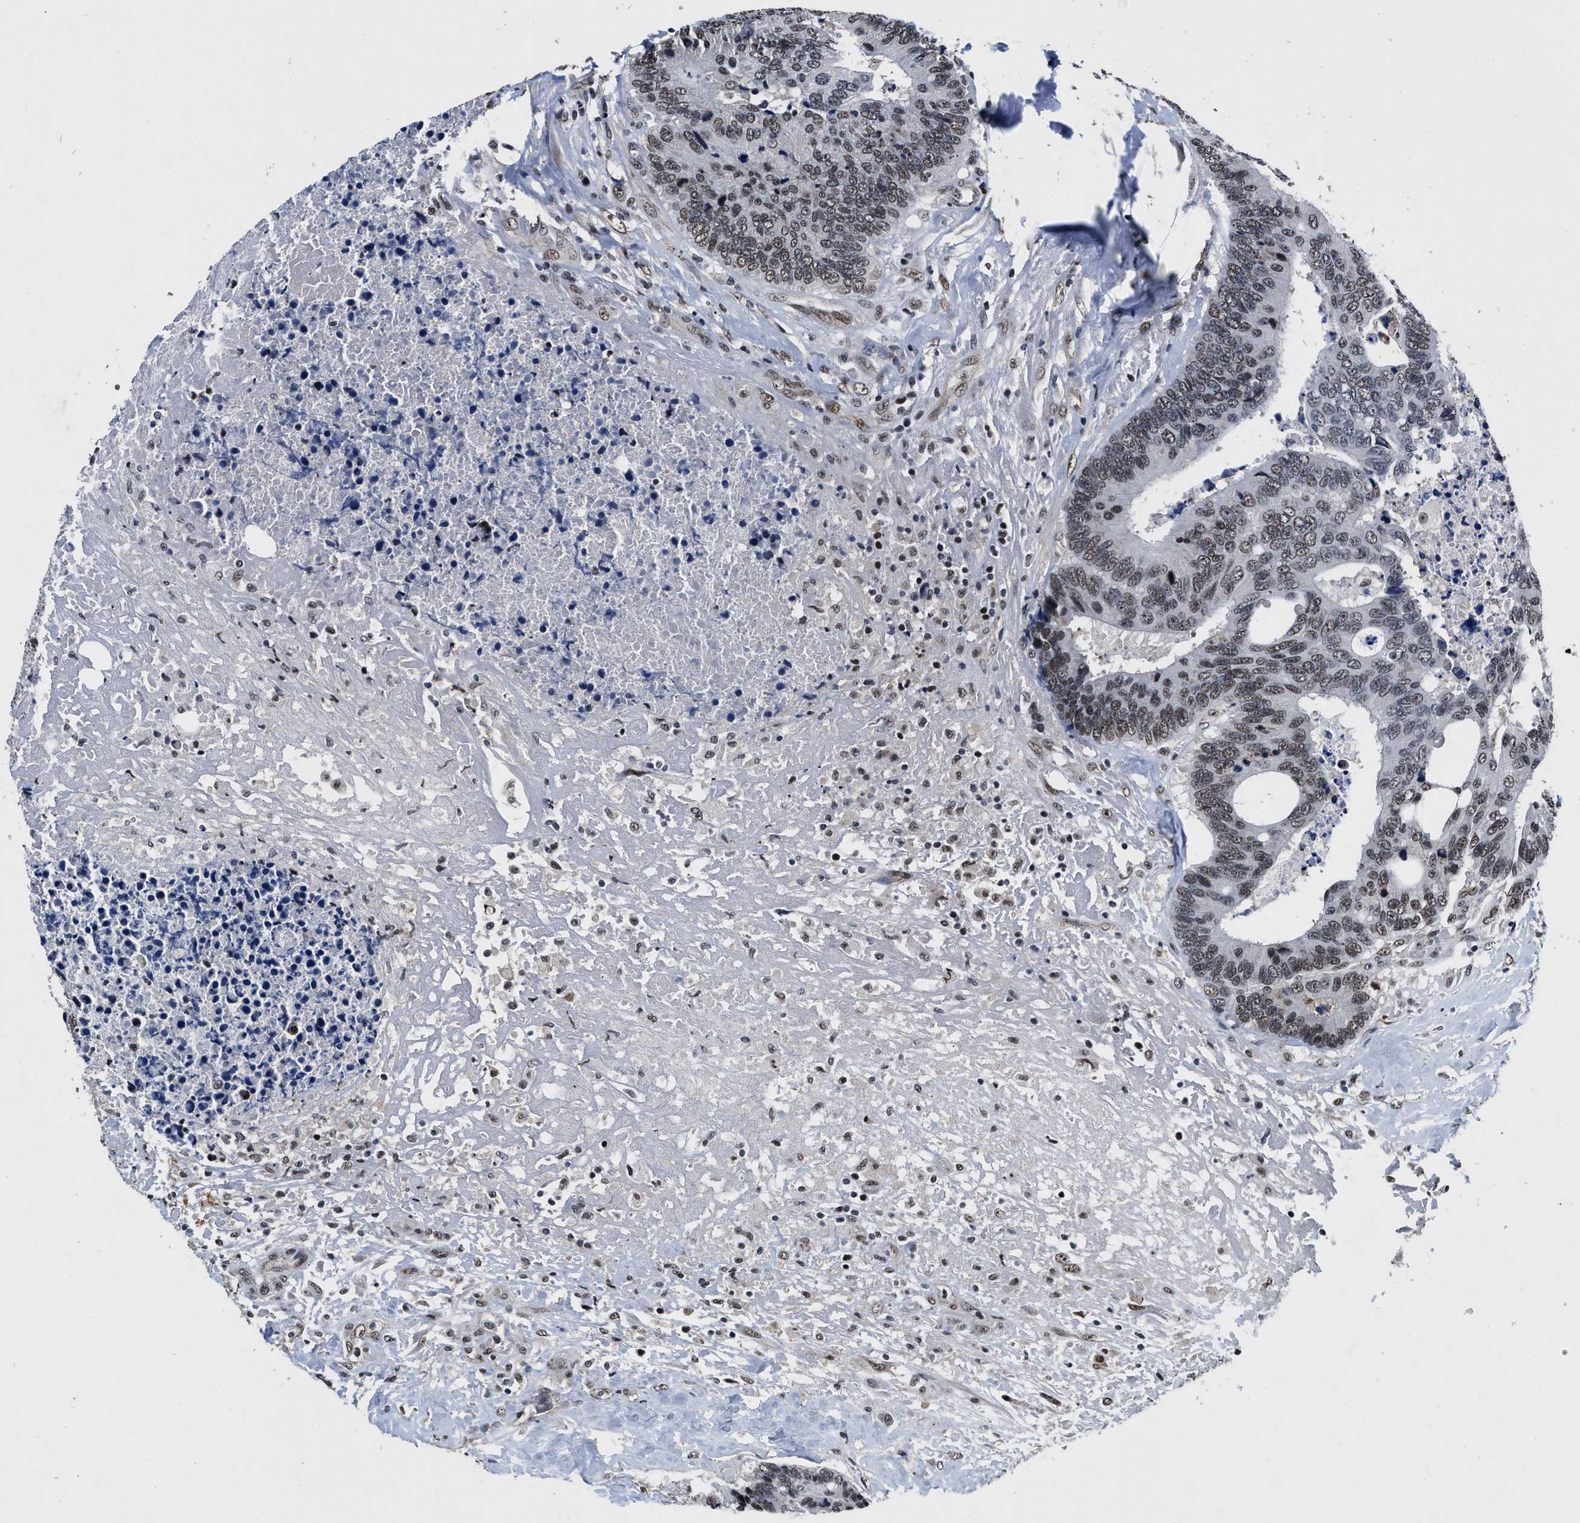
{"staining": {"intensity": "weak", "quantity": ">75%", "location": "nuclear"}, "tissue": "colorectal cancer", "cell_type": "Tumor cells", "image_type": "cancer", "snomed": [{"axis": "morphology", "description": "Adenocarcinoma, NOS"}, {"axis": "topography", "description": "Rectum"}], "caption": "Adenocarcinoma (colorectal) stained for a protein (brown) exhibits weak nuclear positive staining in approximately >75% of tumor cells.", "gene": "CCNE1", "patient": {"sex": "male", "age": 55}}